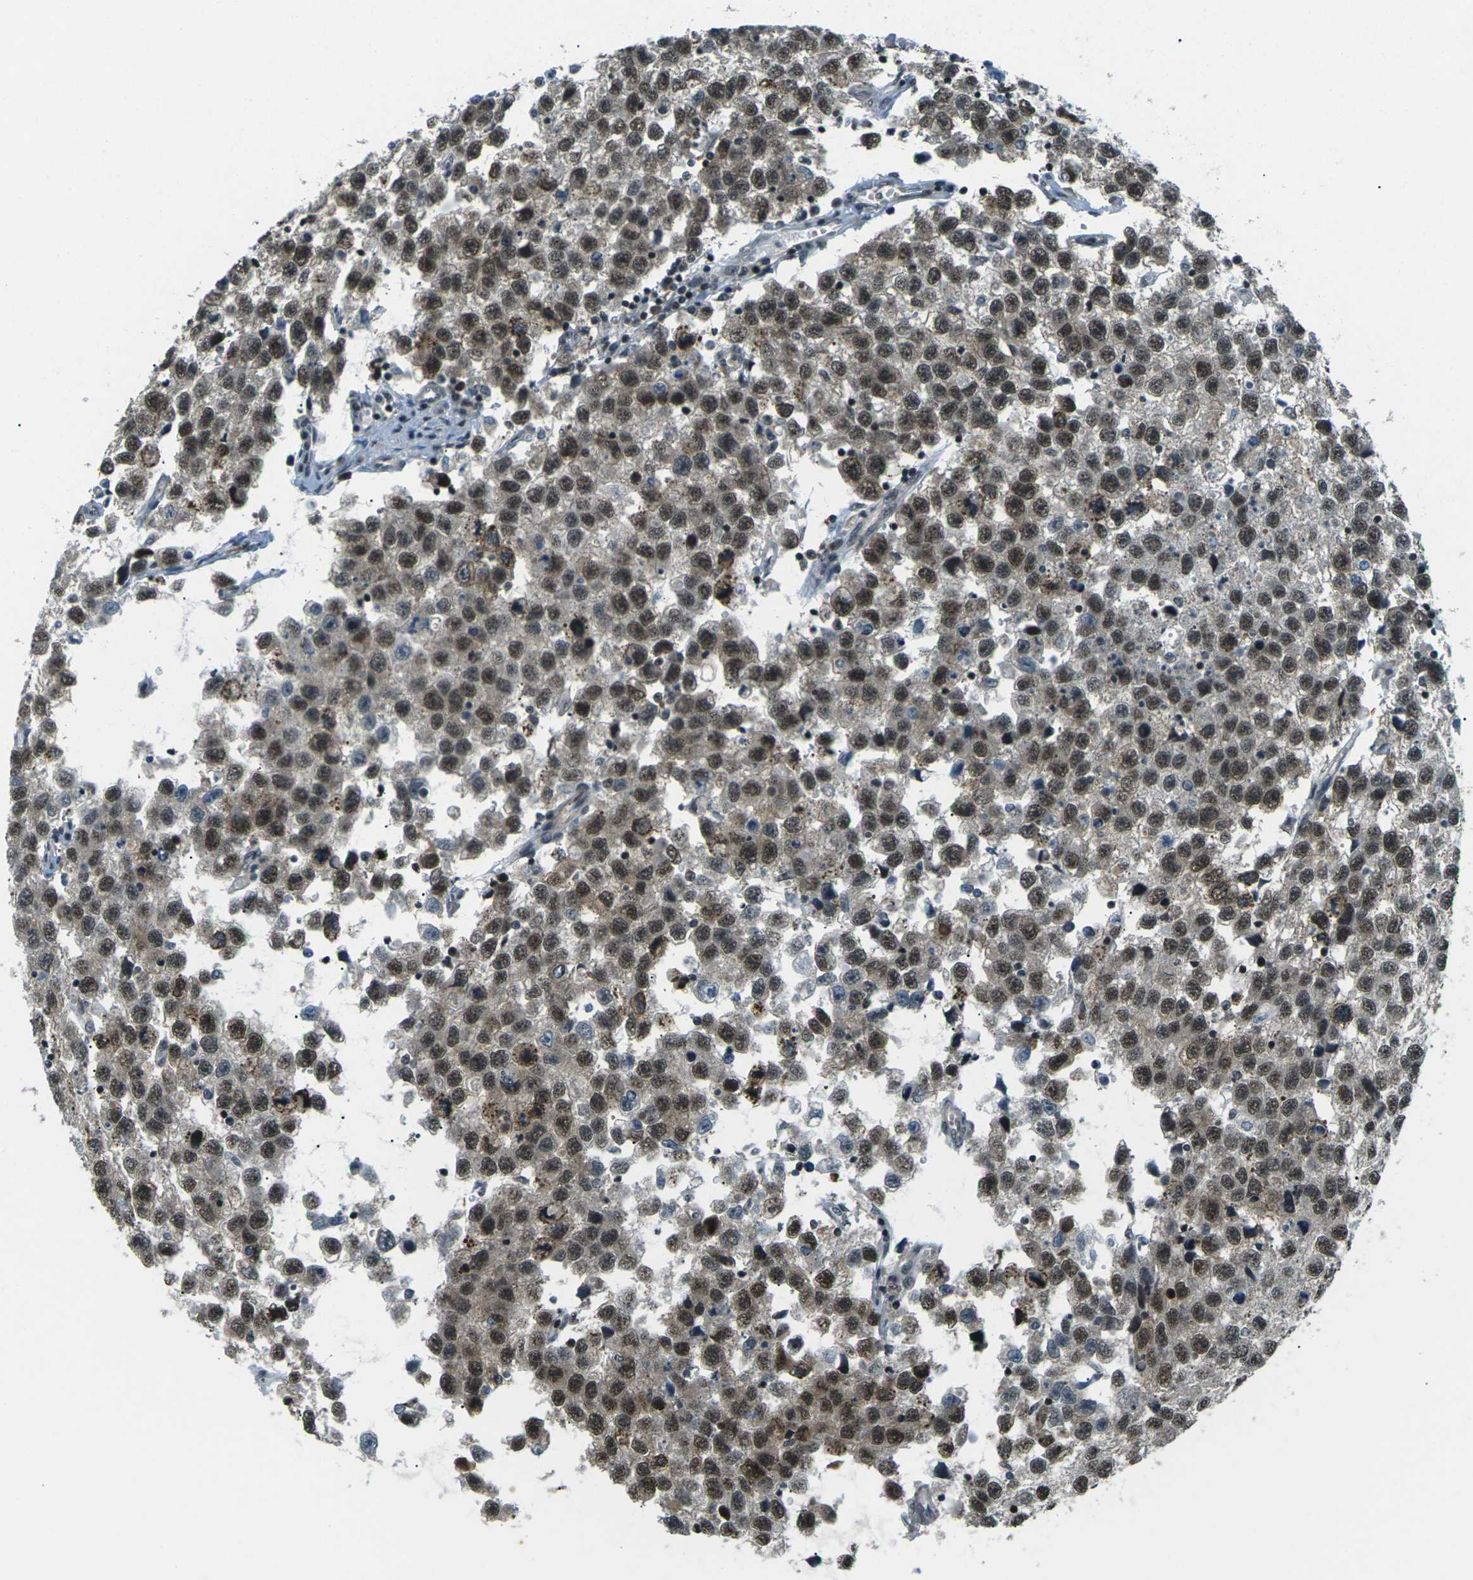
{"staining": {"intensity": "strong", "quantity": ">75%", "location": "cytoplasmic/membranous,nuclear"}, "tissue": "testis cancer", "cell_type": "Tumor cells", "image_type": "cancer", "snomed": [{"axis": "morphology", "description": "Seminoma, NOS"}, {"axis": "topography", "description": "Testis"}], "caption": "This histopathology image demonstrates IHC staining of human testis cancer, with high strong cytoplasmic/membranous and nuclear expression in about >75% of tumor cells.", "gene": "UBE2S", "patient": {"sex": "male", "age": 33}}